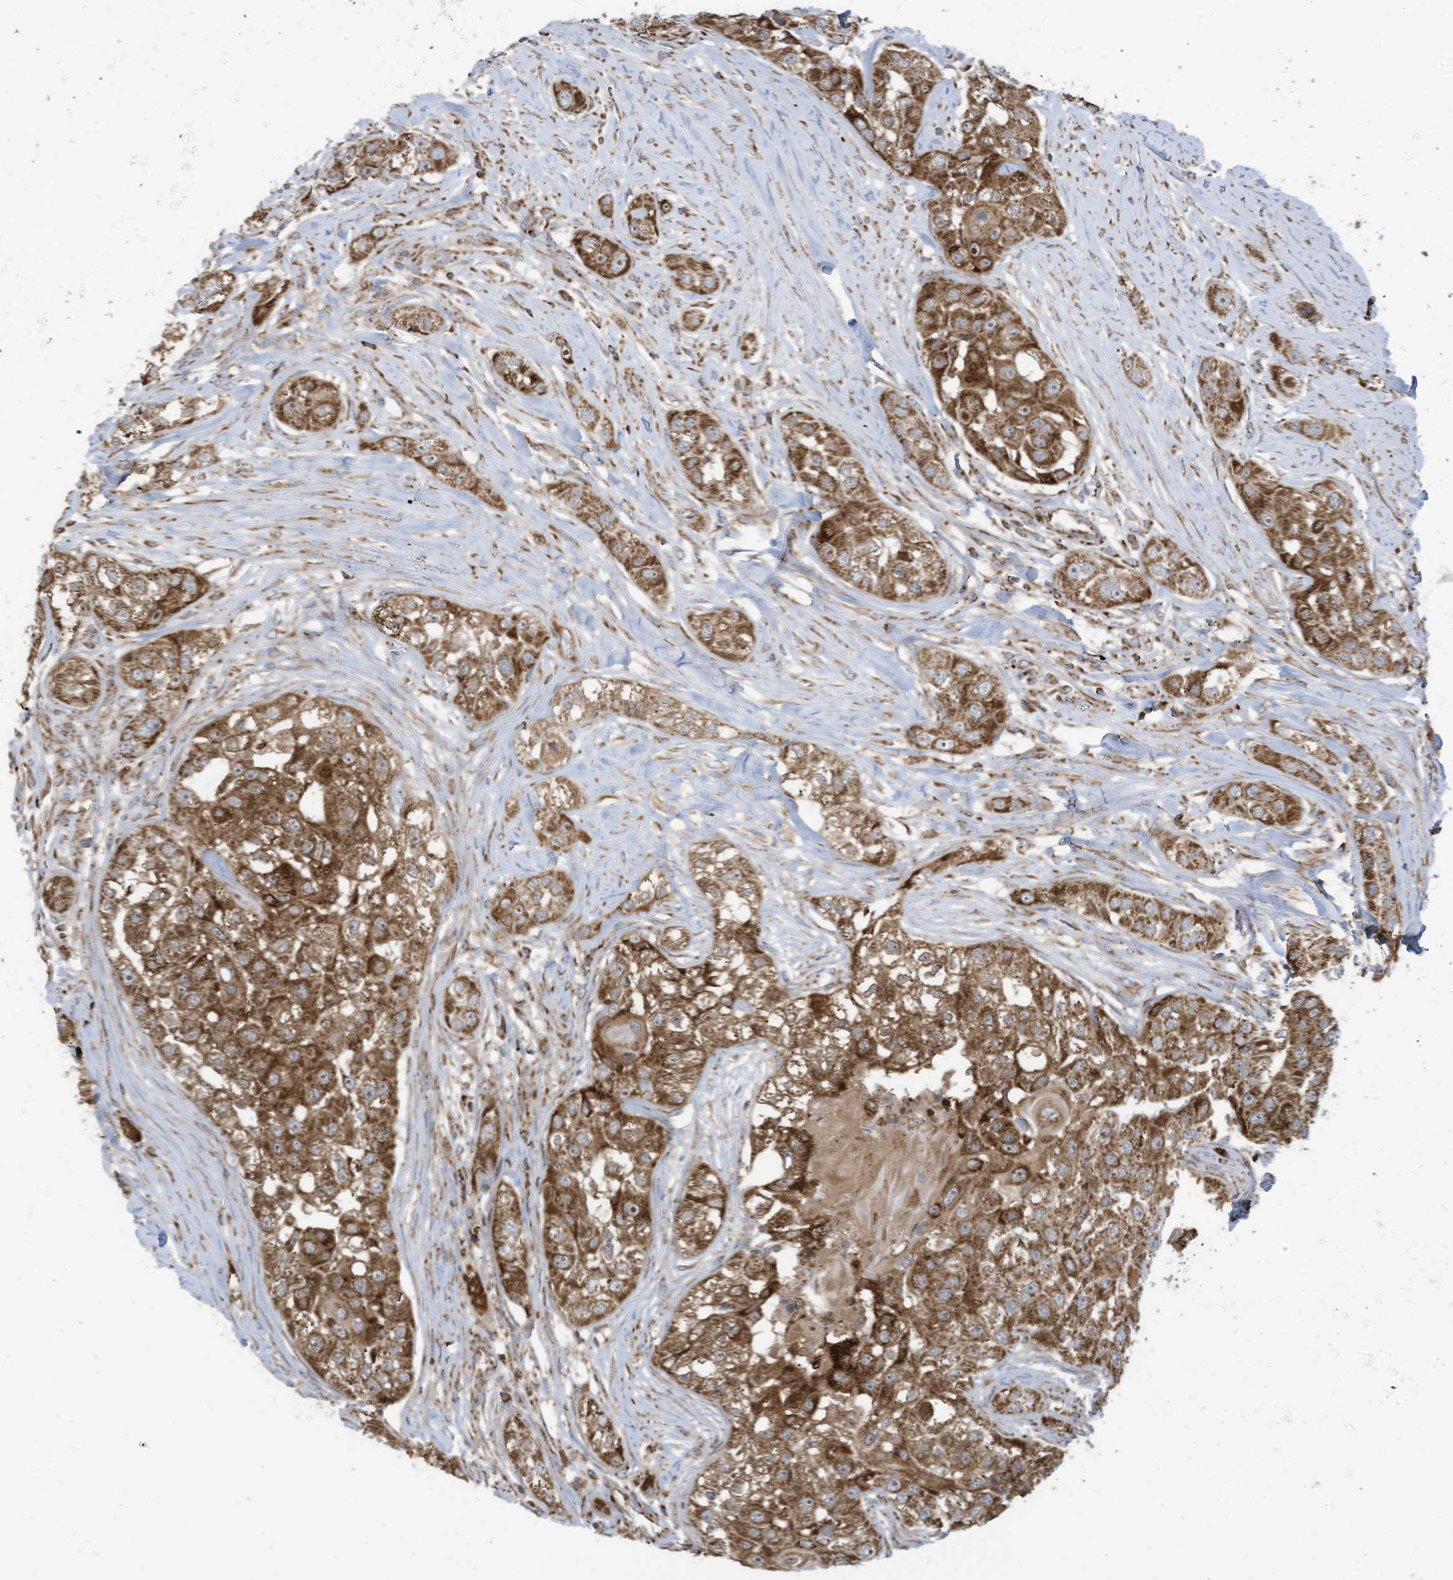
{"staining": {"intensity": "strong", "quantity": ">75%", "location": "cytoplasmic/membranous"}, "tissue": "head and neck cancer", "cell_type": "Tumor cells", "image_type": "cancer", "snomed": [{"axis": "morphology", "description": "Normal tissue, NOS"}, {"axis": "morphology", "description": "Squamous cell carcinoma, NOS"}, {"axis": "topography", "description": "Skeletal muscle"}, {"axis": "topography", "description": "Head-Neck"}], "caption": "Approximately >75% of tumor cells in human head and neck squamous cell carcinoma reveal strong cytoplasmic/membranous protein staining as visualized by brown immunohistochemical staining.", "gene": "COX10", "patient": {"sex": "male", "age": 51}}